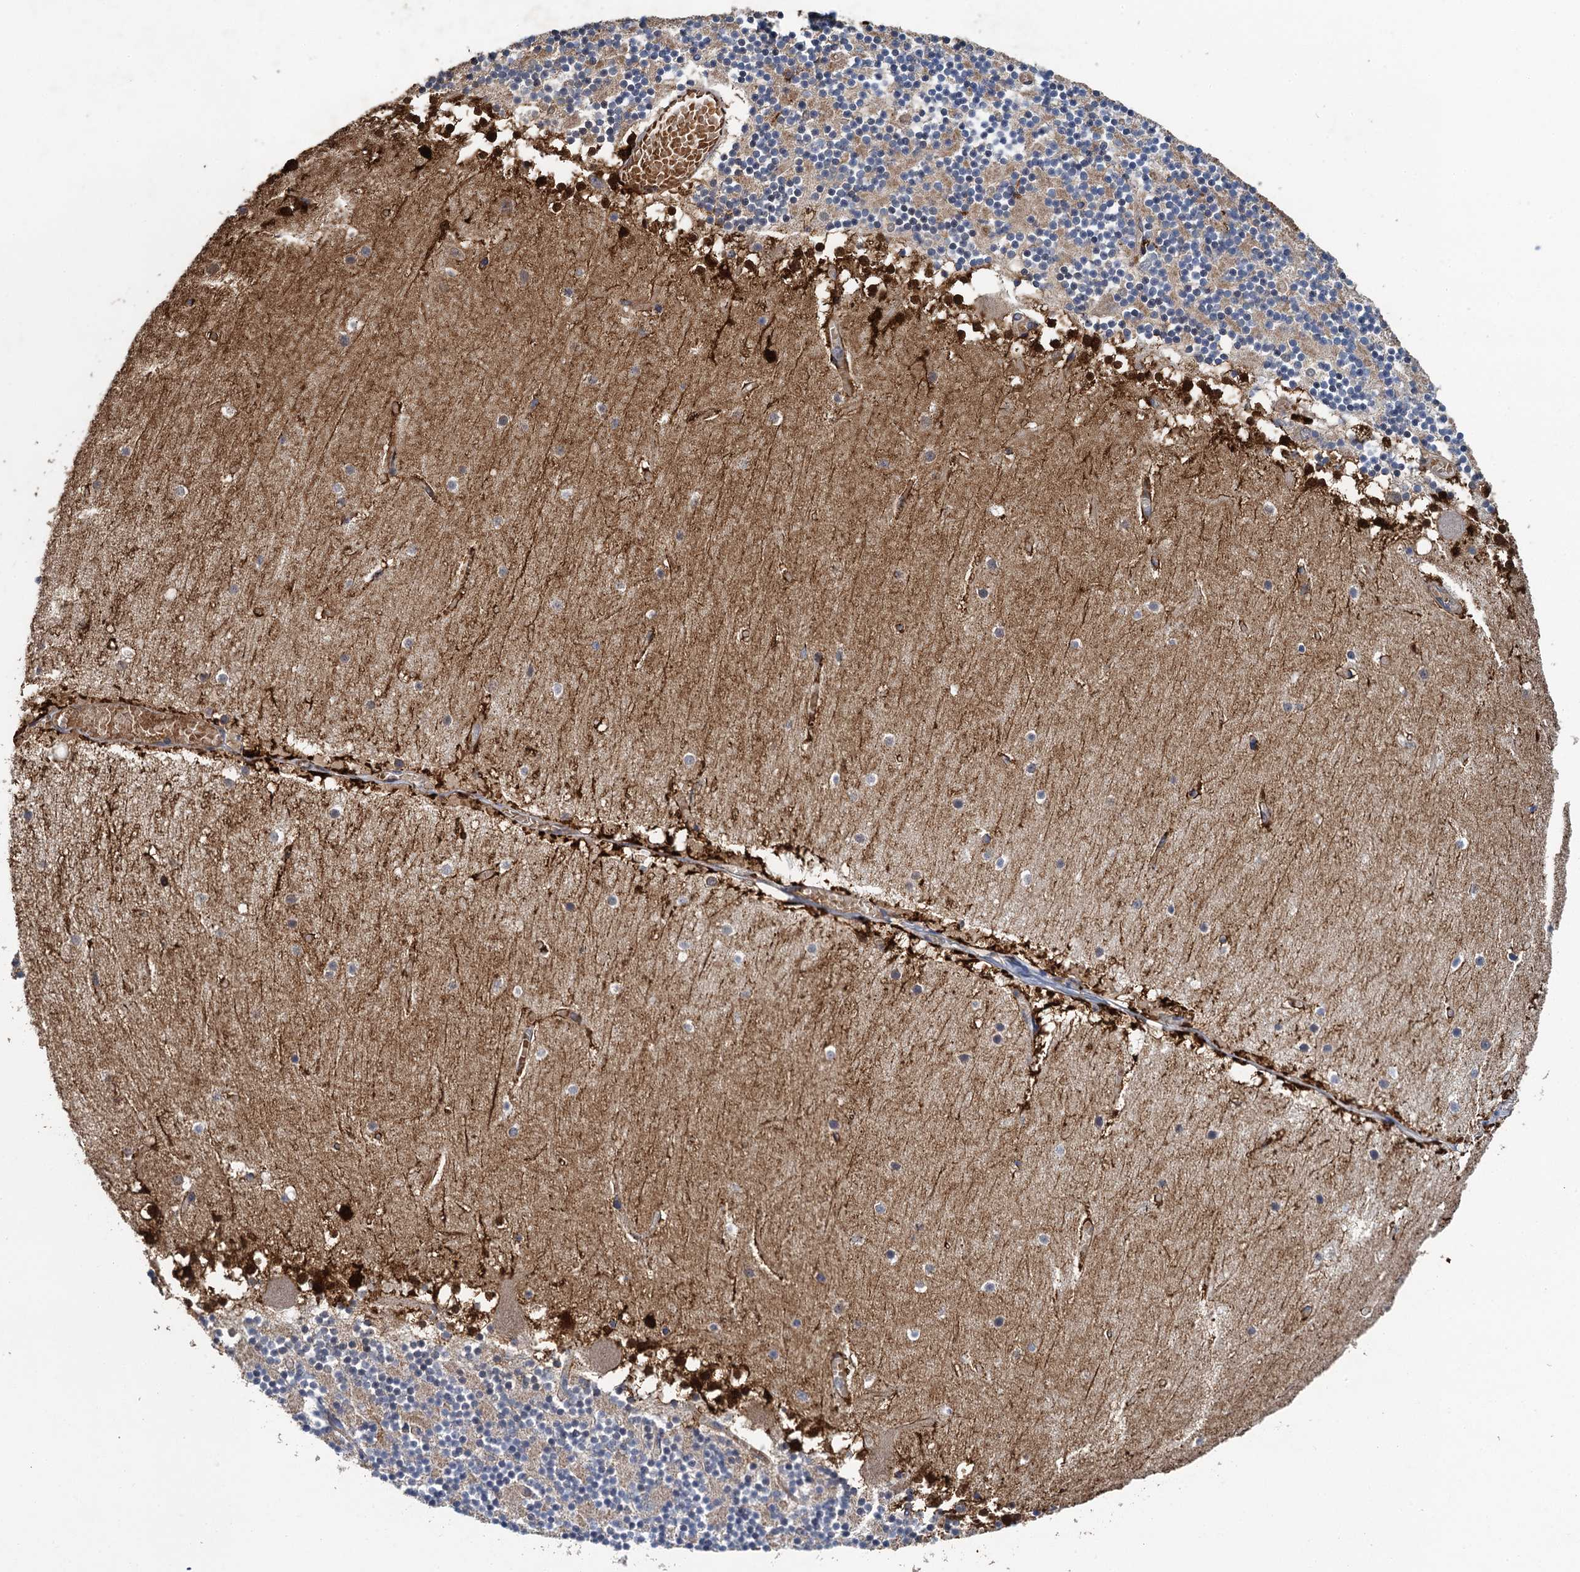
{"staining": {"intensity": "negative", "quantity": "none", "location": "none"}, "tissue": "cerebellum", "cell_type": "Cells in granular layer", "image_type": "normal", "snomed": [{"axis": "morphology", "description": "Normal tissue, NOS"}, {"axis": "topography", "description": "Cerebellum"}], "caption": "High power microscopy image of an immunohistochemistry micrograph of unremarkable cerebellum, revealing no significant positivity in cells in granular layer. Brightfield microscopy of immunohistochemistry stained with DAB (3,3'-diaminobenzidine) (brown) and hematoxylin (blue), captured at high magnification.", "gene": "RSAD2", "patient": {"sex": "female", "age": 28}}